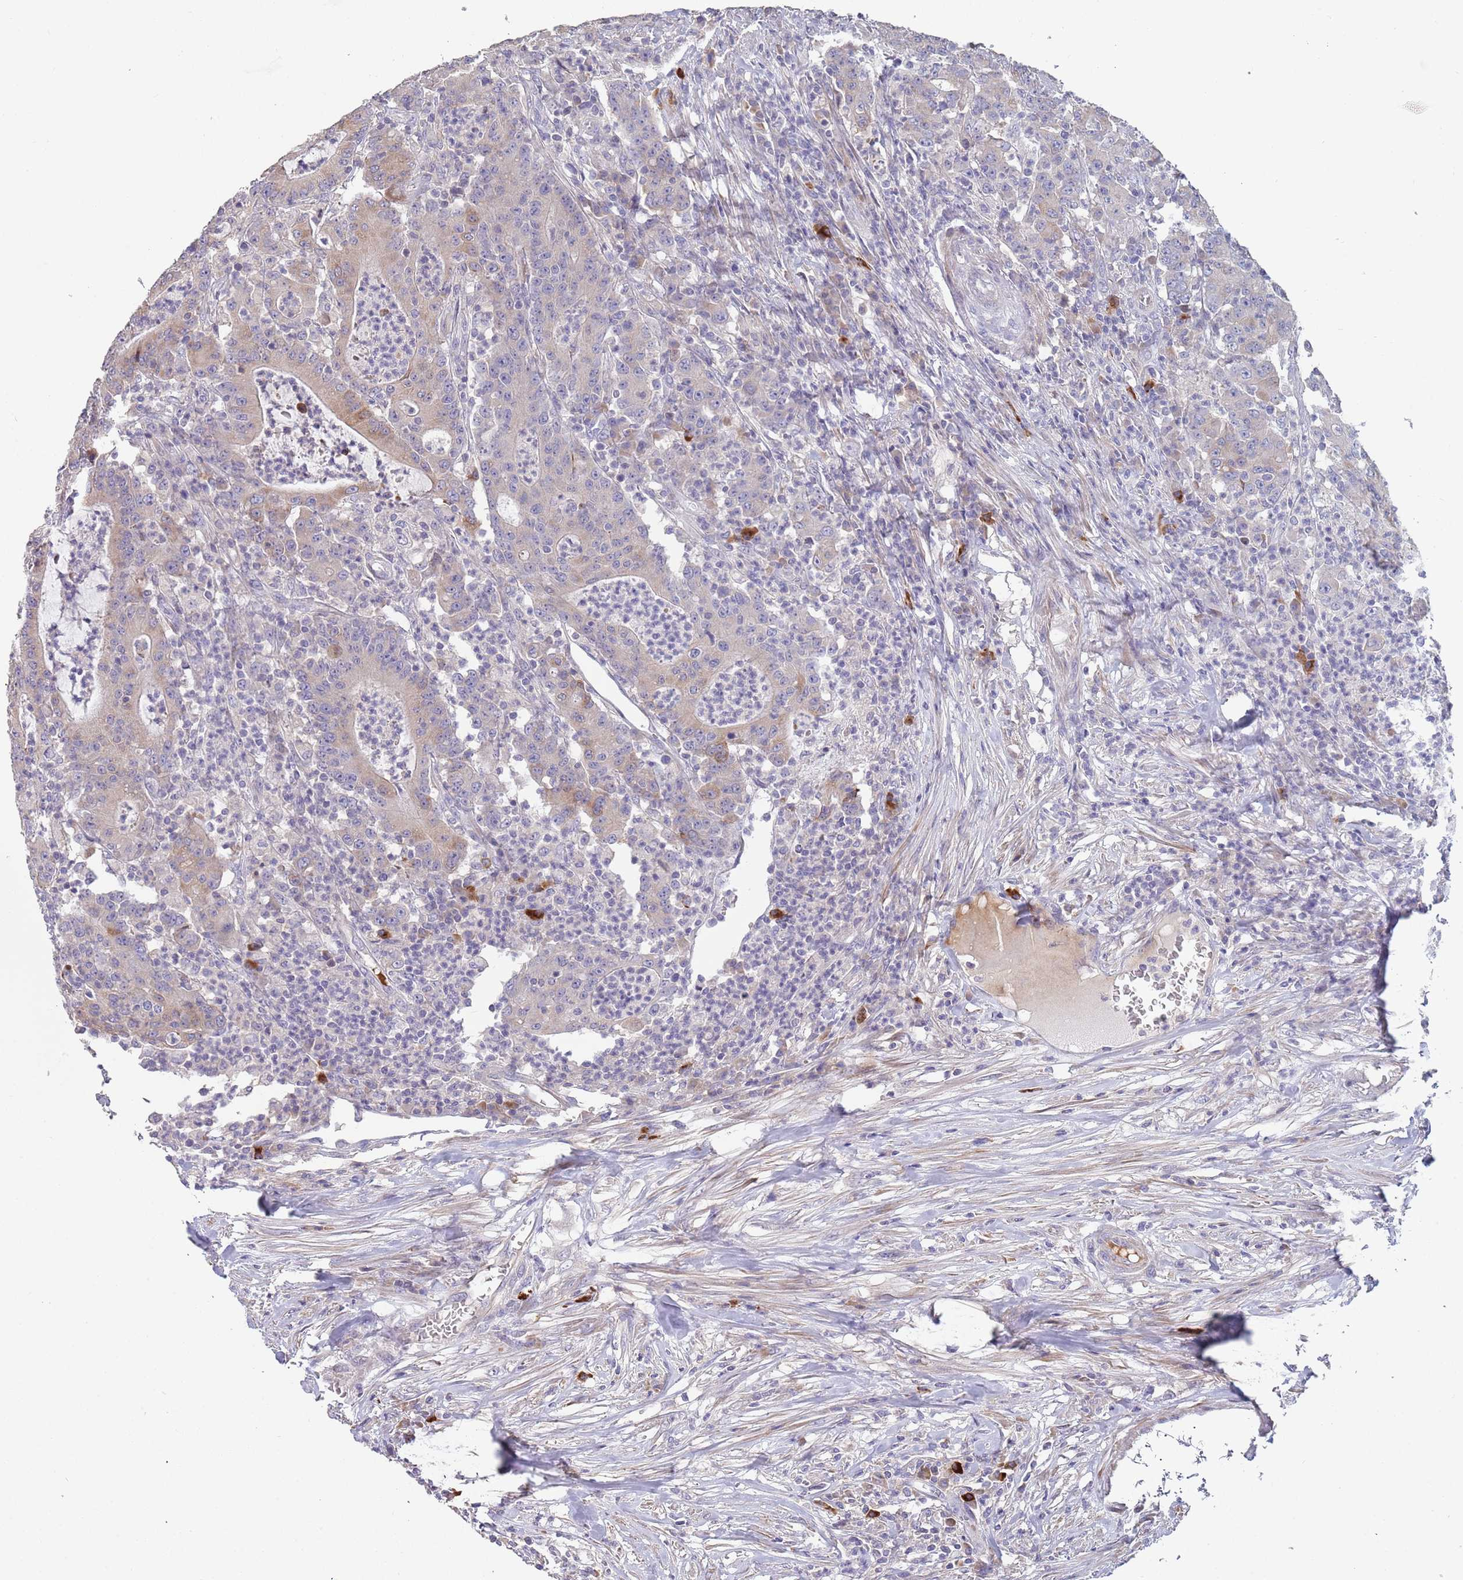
{"staining": {"intensity": "weak", "quantity": "25%-75%", "location": "cytoplasmic/membranous"}, "tissue": "colorectal cancer", "cell_type": "Tumor cells", "image_type": "cancer", "snomed": [{"axis": "morphology", "description": "Adenocarcinoma, NOS"}, {"axis": "topography", "description": "Colon"}], "caption": "A micrograph of colorectal cancer stained for a protein exhibits weak cytoplasmic/membranous brown staining in tumor cells.", "gene": "SUSD1", "patient": {"sex": "male", "age": 83}}